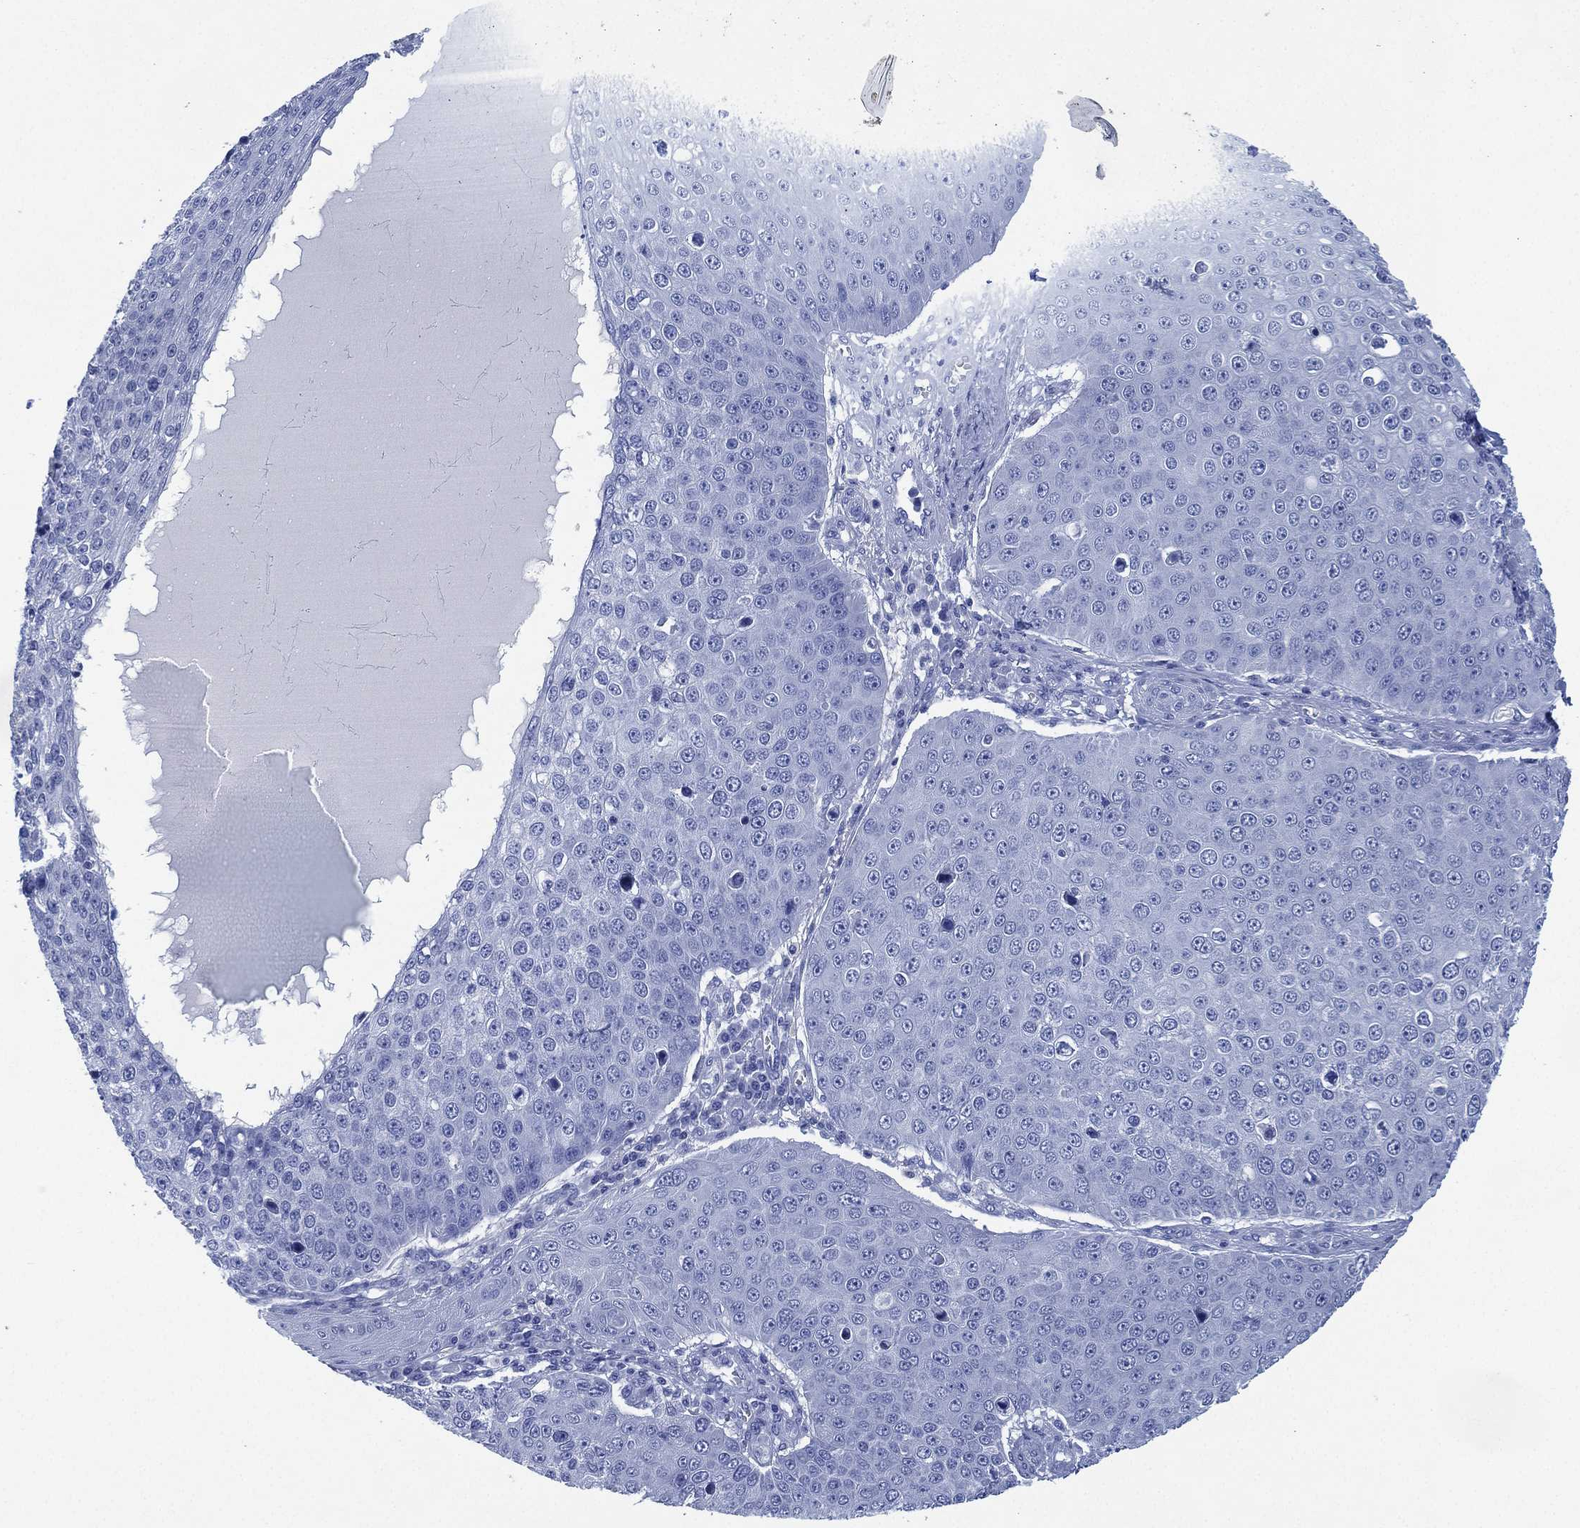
{"staining": {"intensity": "negative", "quantity": "none", "location": "none"}, "tissue": "skin cancer", "cell_type": "Tumor cells", "image_type": "cancer", "snomed": [{"axis": "morphology", "description": "Squamous cell carcinoma, NOS"}, {"axis": "topography", "description": "Skin"}], "caption": "Immunohistochemical staining of human skin squamous cell carcinoma displays no significant expression in tumor cells.", "gene": "SIGLECL1", "patient": {"sex": "male", "age": 71}}